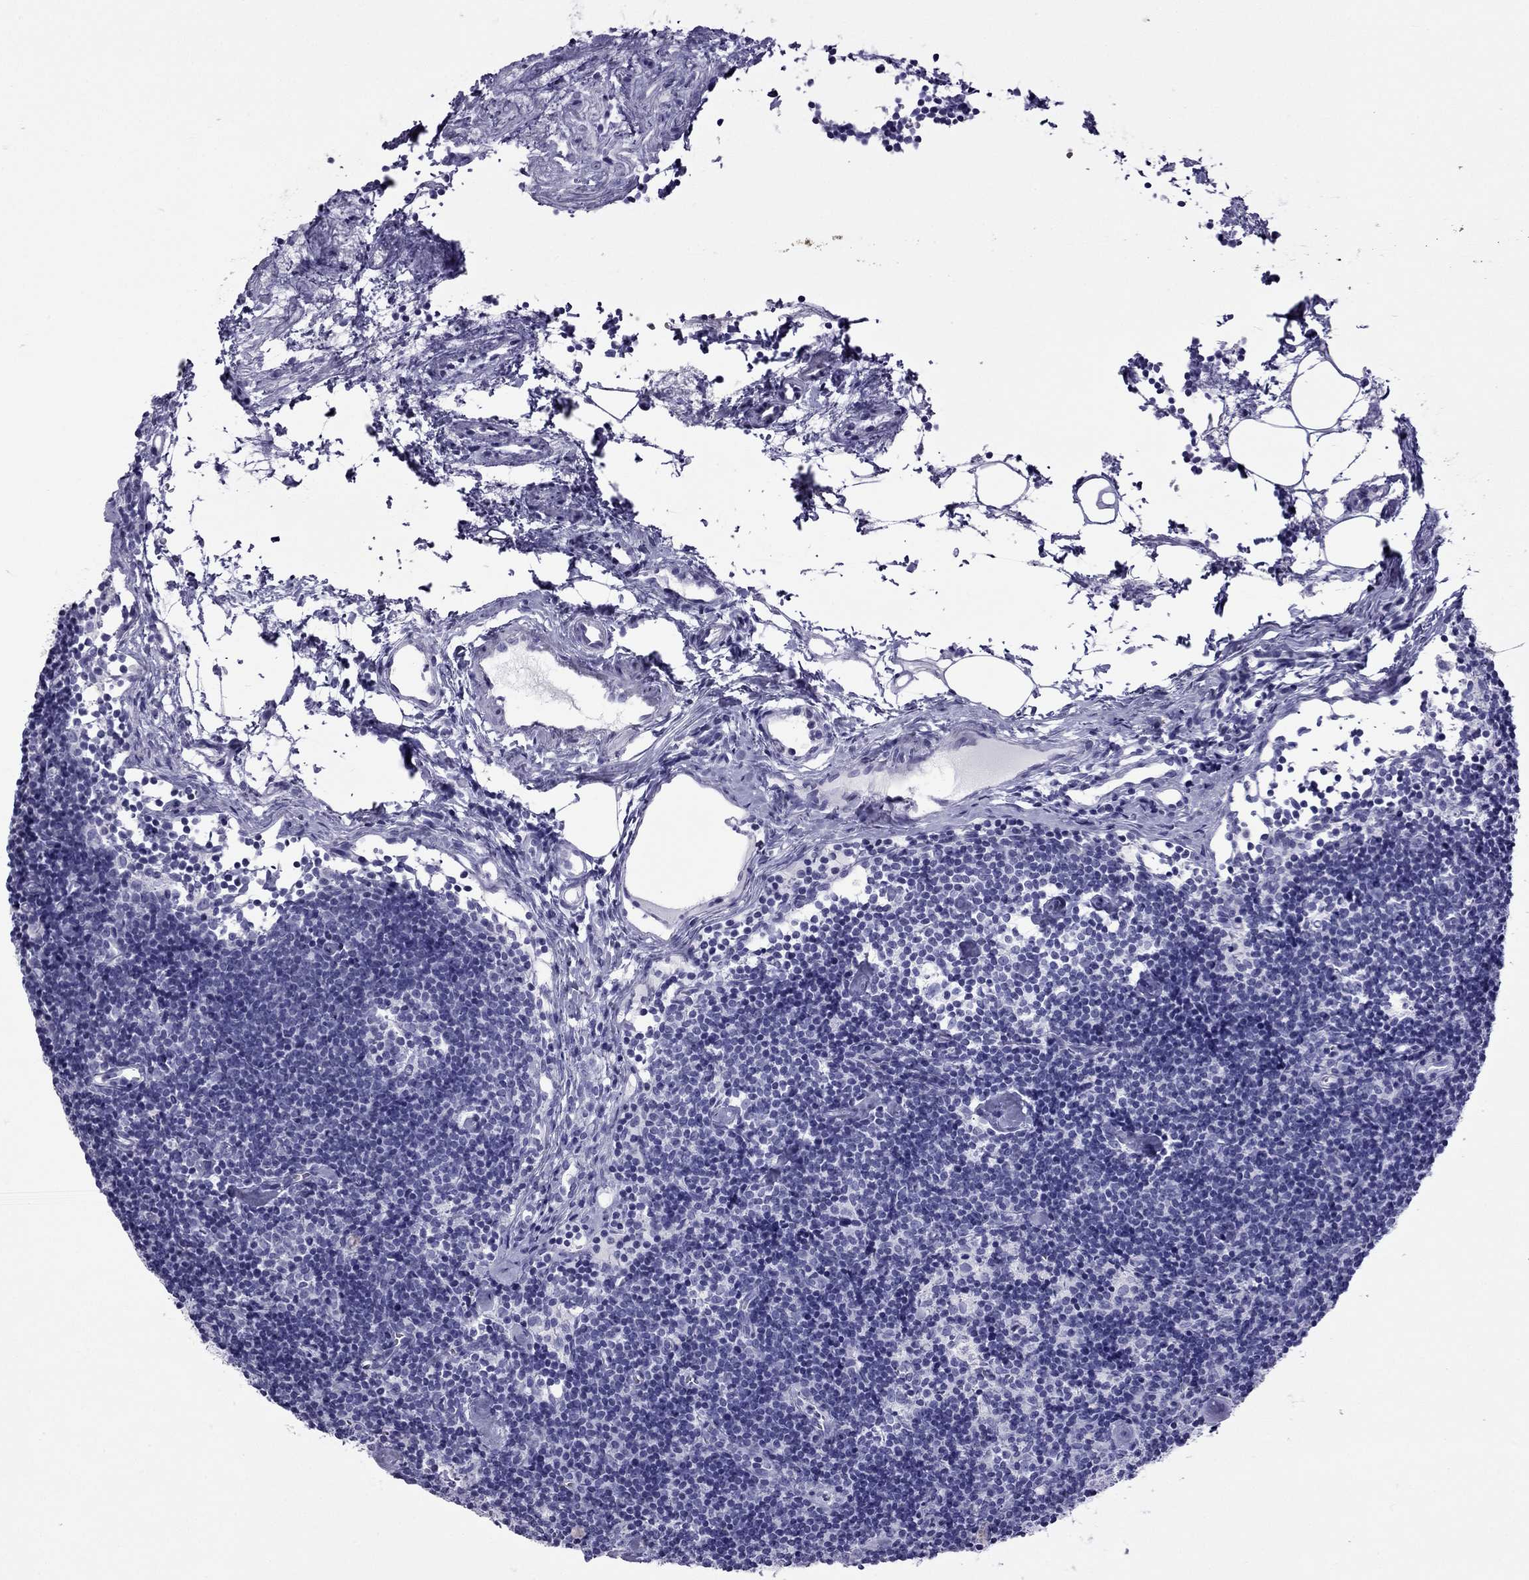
{"staining": {"intensity": "negative", "quantity": "none", "location": "none"}, "tissue": "lymph node", "cell_type": "Germinal center cells", "image_type": "normal", "snomed": [{"axis": "morphology", "description": "Normal tissue, NOS"}, {"axis": "topography", "description": "Lymph node"}], "caption": "Lymph node stained for a protein using immunohistochemistry (IHC) exhibits no positivity germinal center cells.", "gene": "TFF3", "patient": {"sex": "female", "age": 42}}